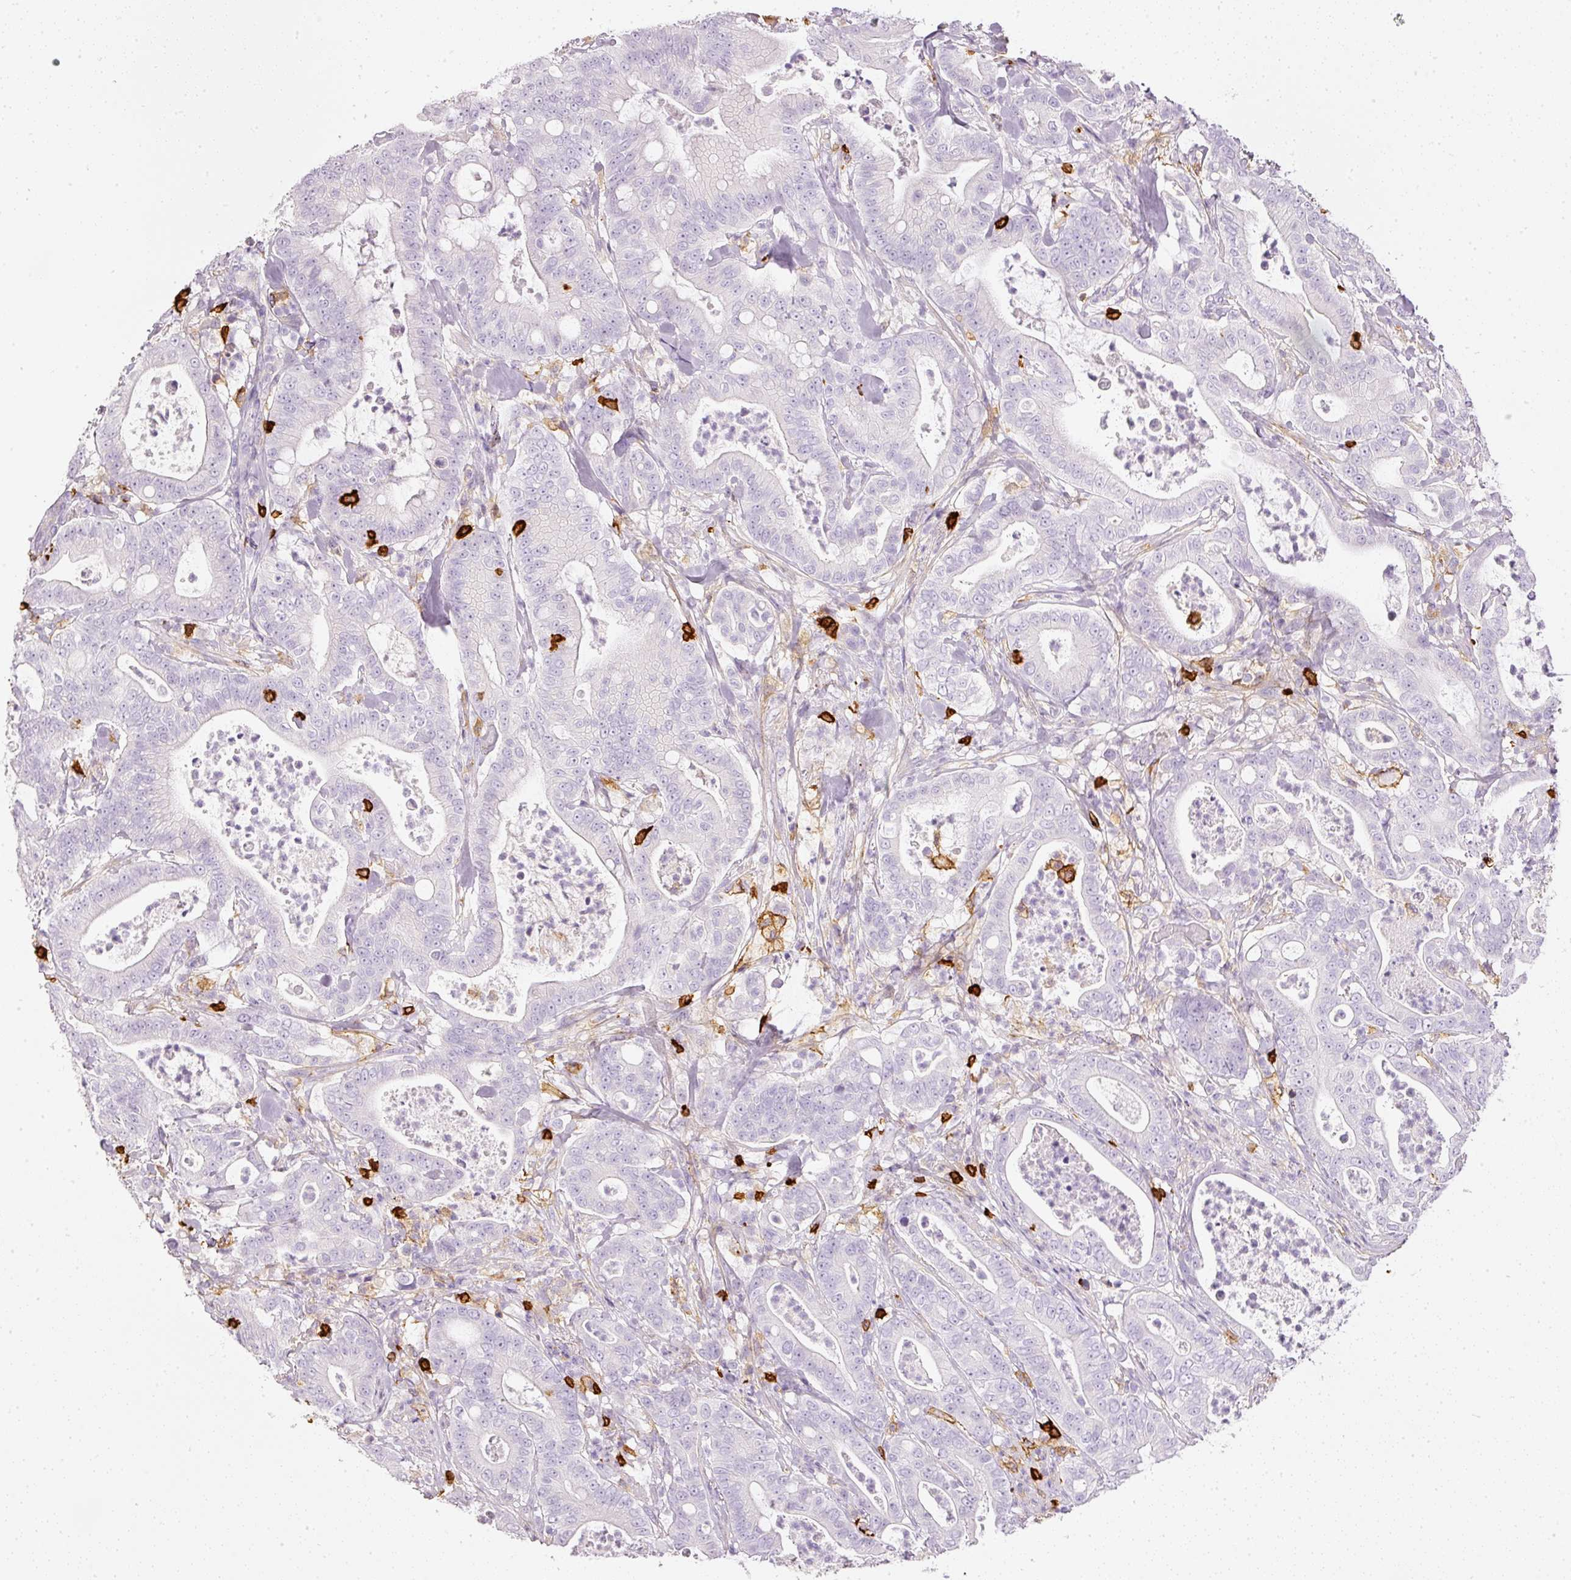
{"staining": {"intensity": "negative", "quantity": "none", "location": "none"}, "tissue": "pancreatic cancer", "cell_type": "Tumor cells", "image_type": "cancer", "snomed": [{"axis": "morphology", "description": "Adenocarcinoma, NOS"}, {"axis": "topography", "description": "Pancreas"}], "caption": "Protein analysis of adenocarcinoma (pancreatic) shows no significant positivity in tumor cells.", "gene": "EVL", "patient": {"sex": "male", "age": 71}}